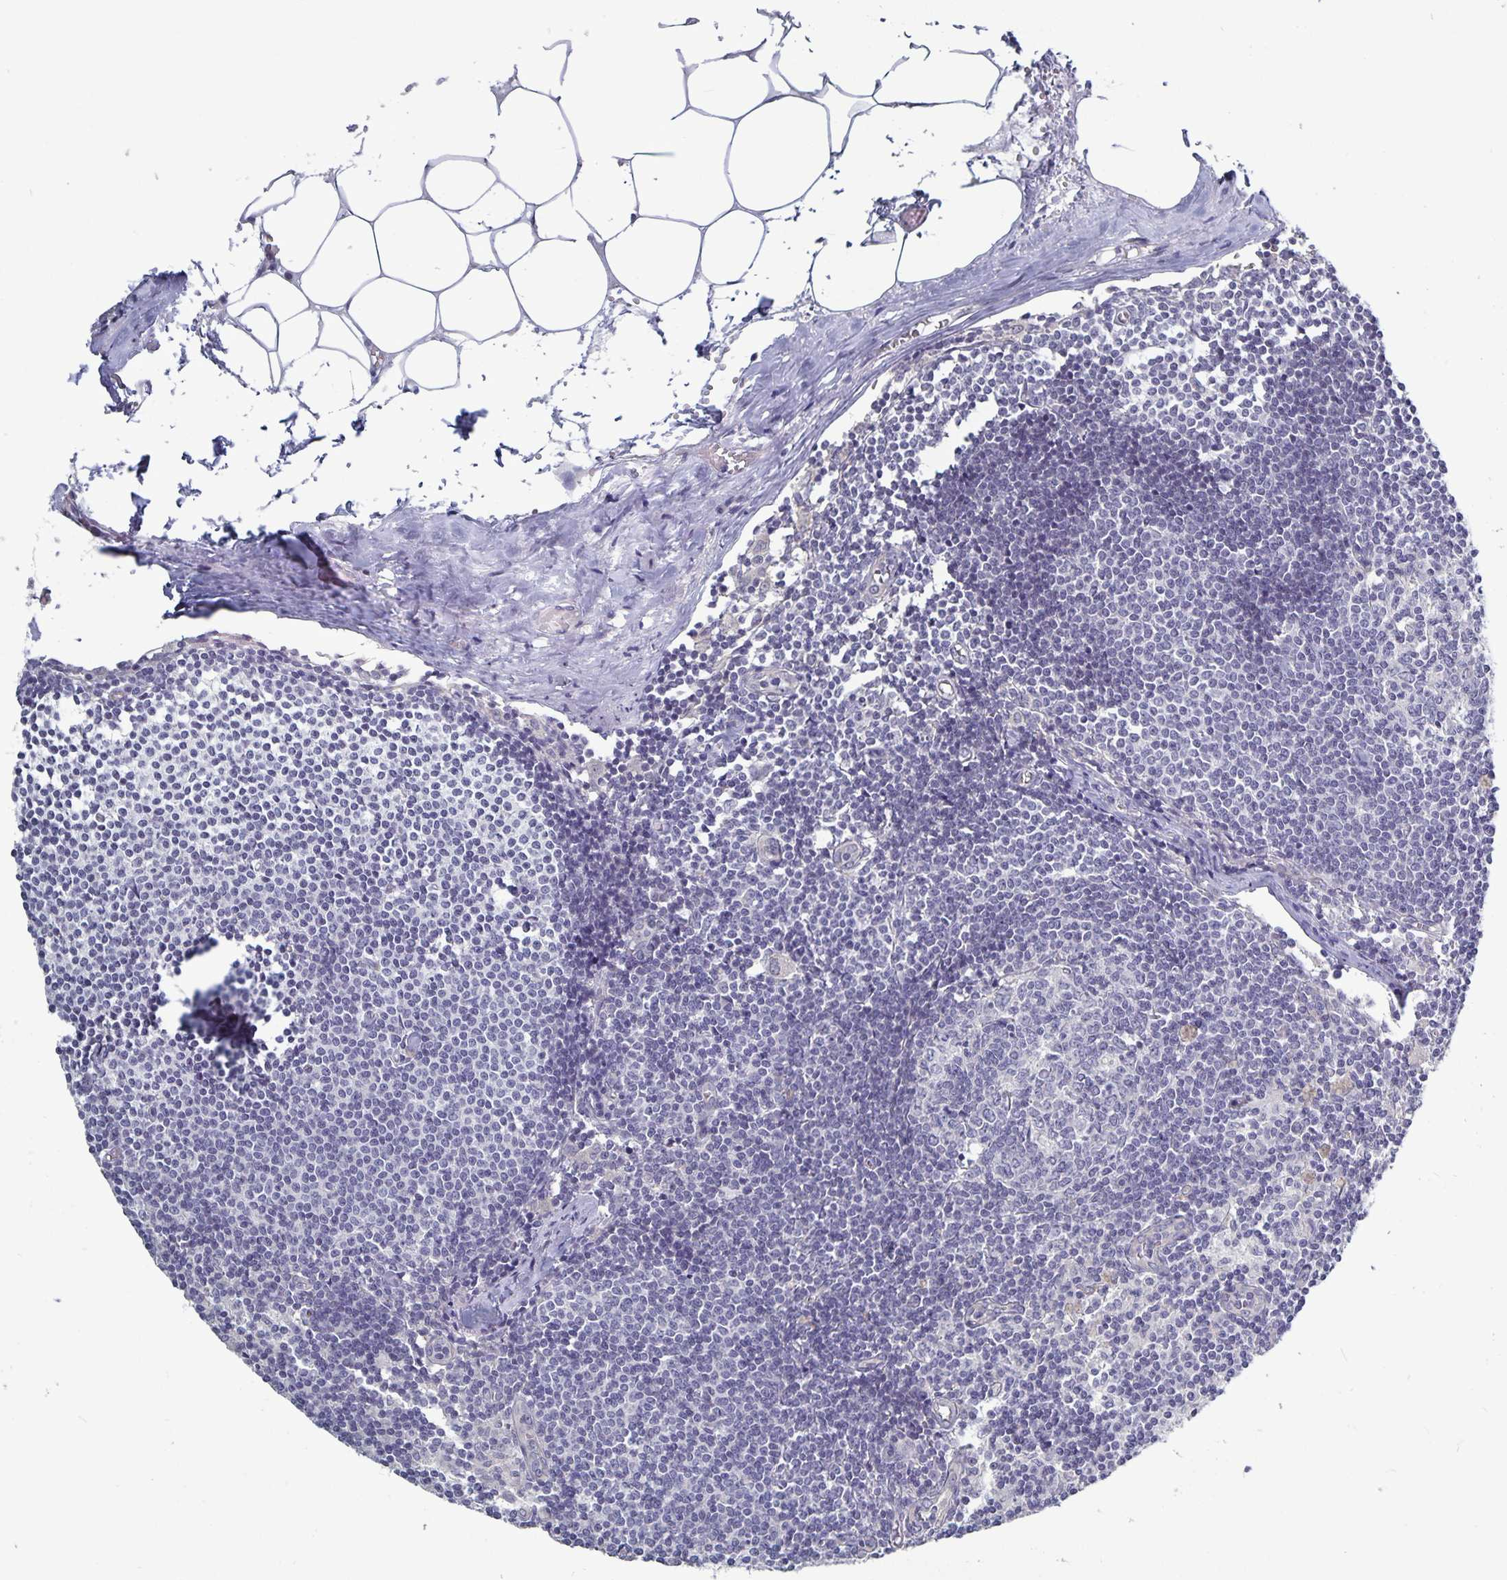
{"staining": {"intensity": "negative", "quantity": "none", "location": "none"}, "tissue": "lymph node", "cell_type": "Germinal center cells", "image_type": "normal", "snomed": [{"axis": "morphology", "description": "Normal tissue, NOS"}, {"axis": "topography", "description": "Lymph node"}], "caption": "IHC image of benign lymph node: human lymph node stained with DAB displays no significant protein staining in germinal center cells. (Brightfield microscopy of DAB (3,3'-diaminobenzidine) immunohistochemistry (IHC) at high magnification).", "gene": "PLCB3", "patient": {"sex": "female", "age": 69}}